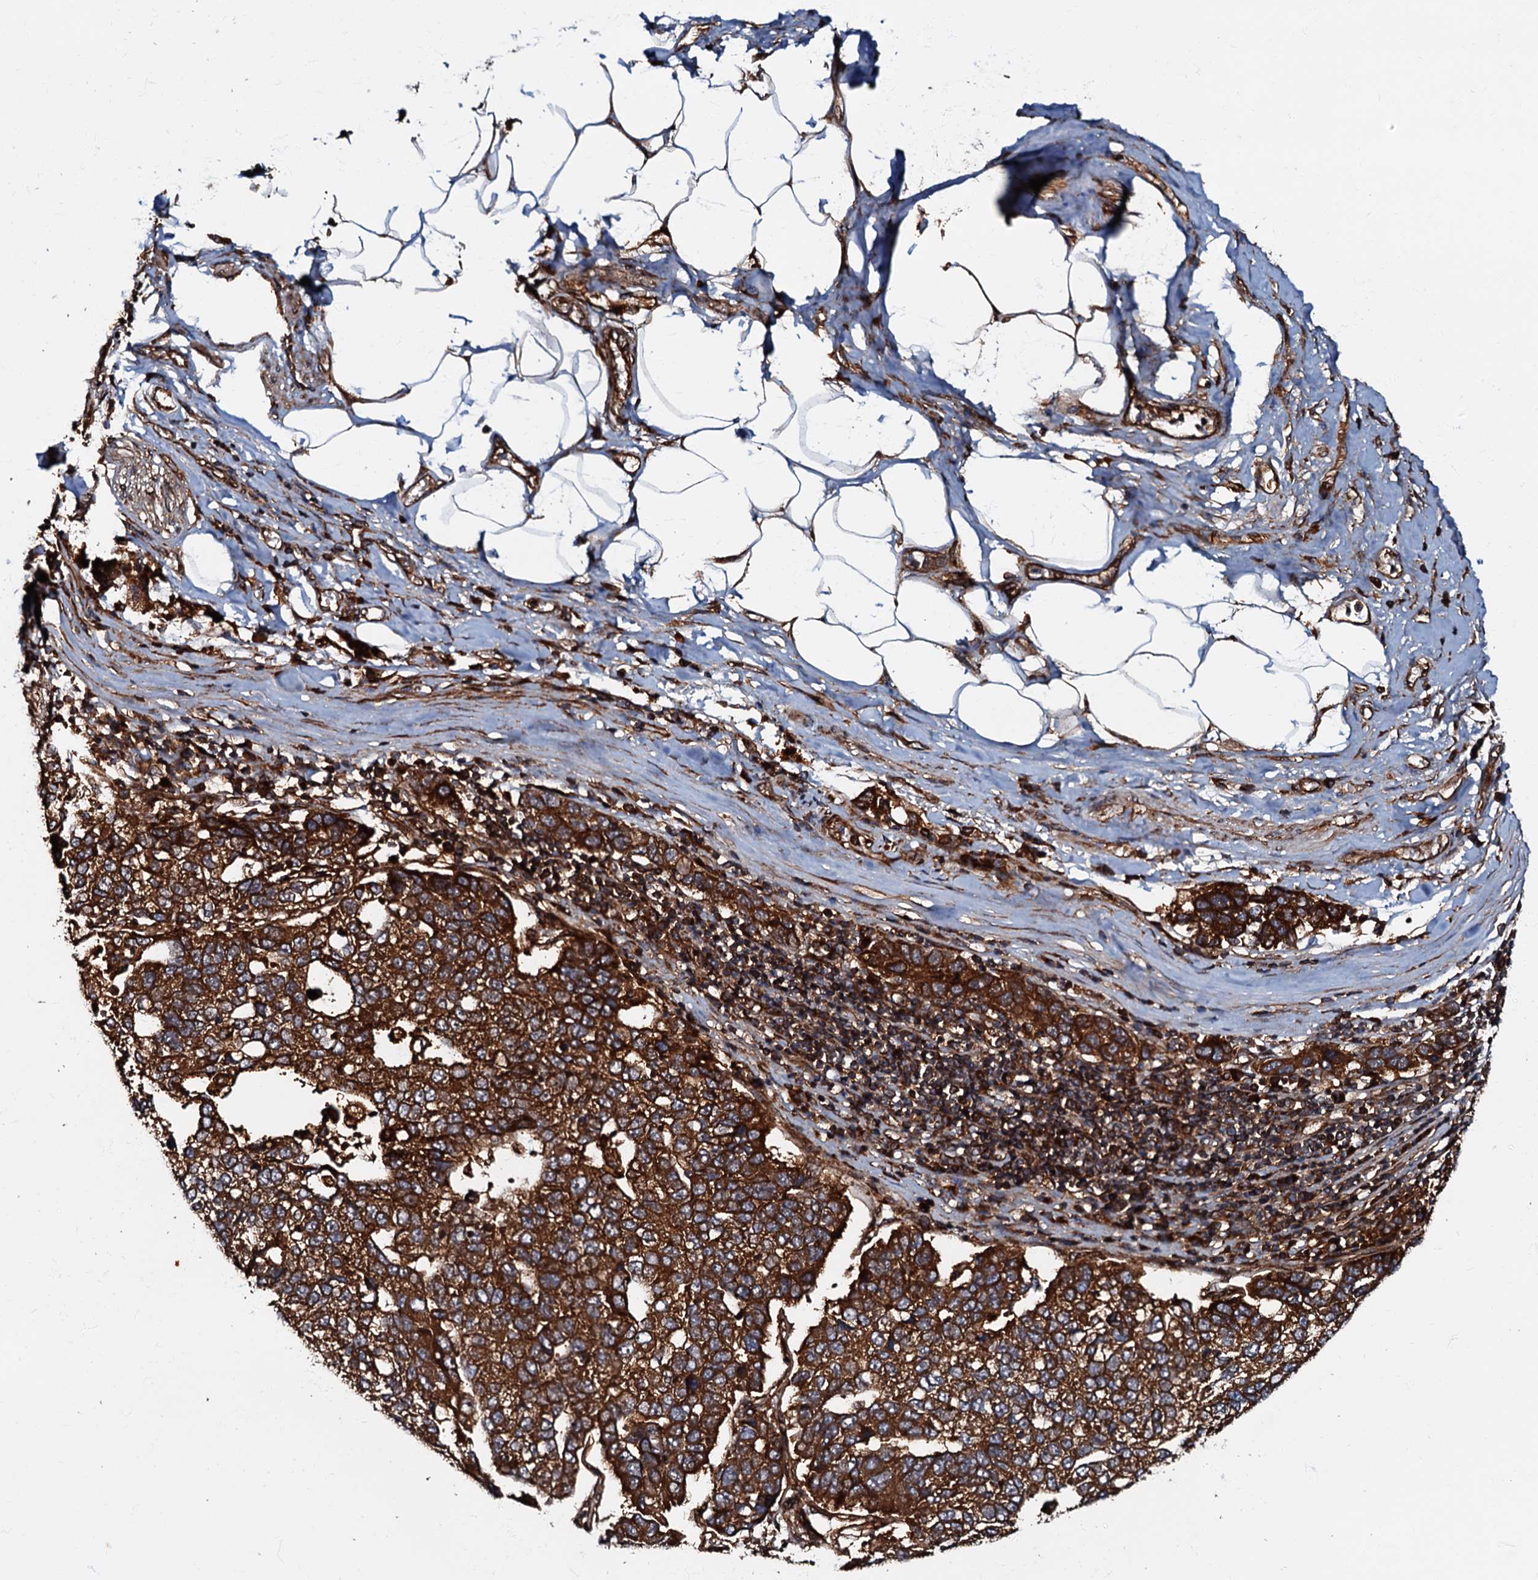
{"staining": {"intensity": "strong", "quantity": ">75%", "location": "cytoplasmic/membranous"}, "tissue": "pancreatic cancer", "cell_type": "Tumor cells", "image_type": "cancer", "snomed": [{"axis": "morphology", "description": "Adenocarcinoma, NOS"}, {"axis": "topography", "description": "Pancreas"}], "caption": "IHC image of neoplastic tissue: adenocarcinoma (pancreatic) stained using IHC exhibits high levels of strong protein expression localized specifically in the cytoplasmic/membranous of tumor cells, appearing as a cytoplasmic/membranous brown color.", "gene": "BLOC1S6", "patient": {"sex": "female", "age": 61}}